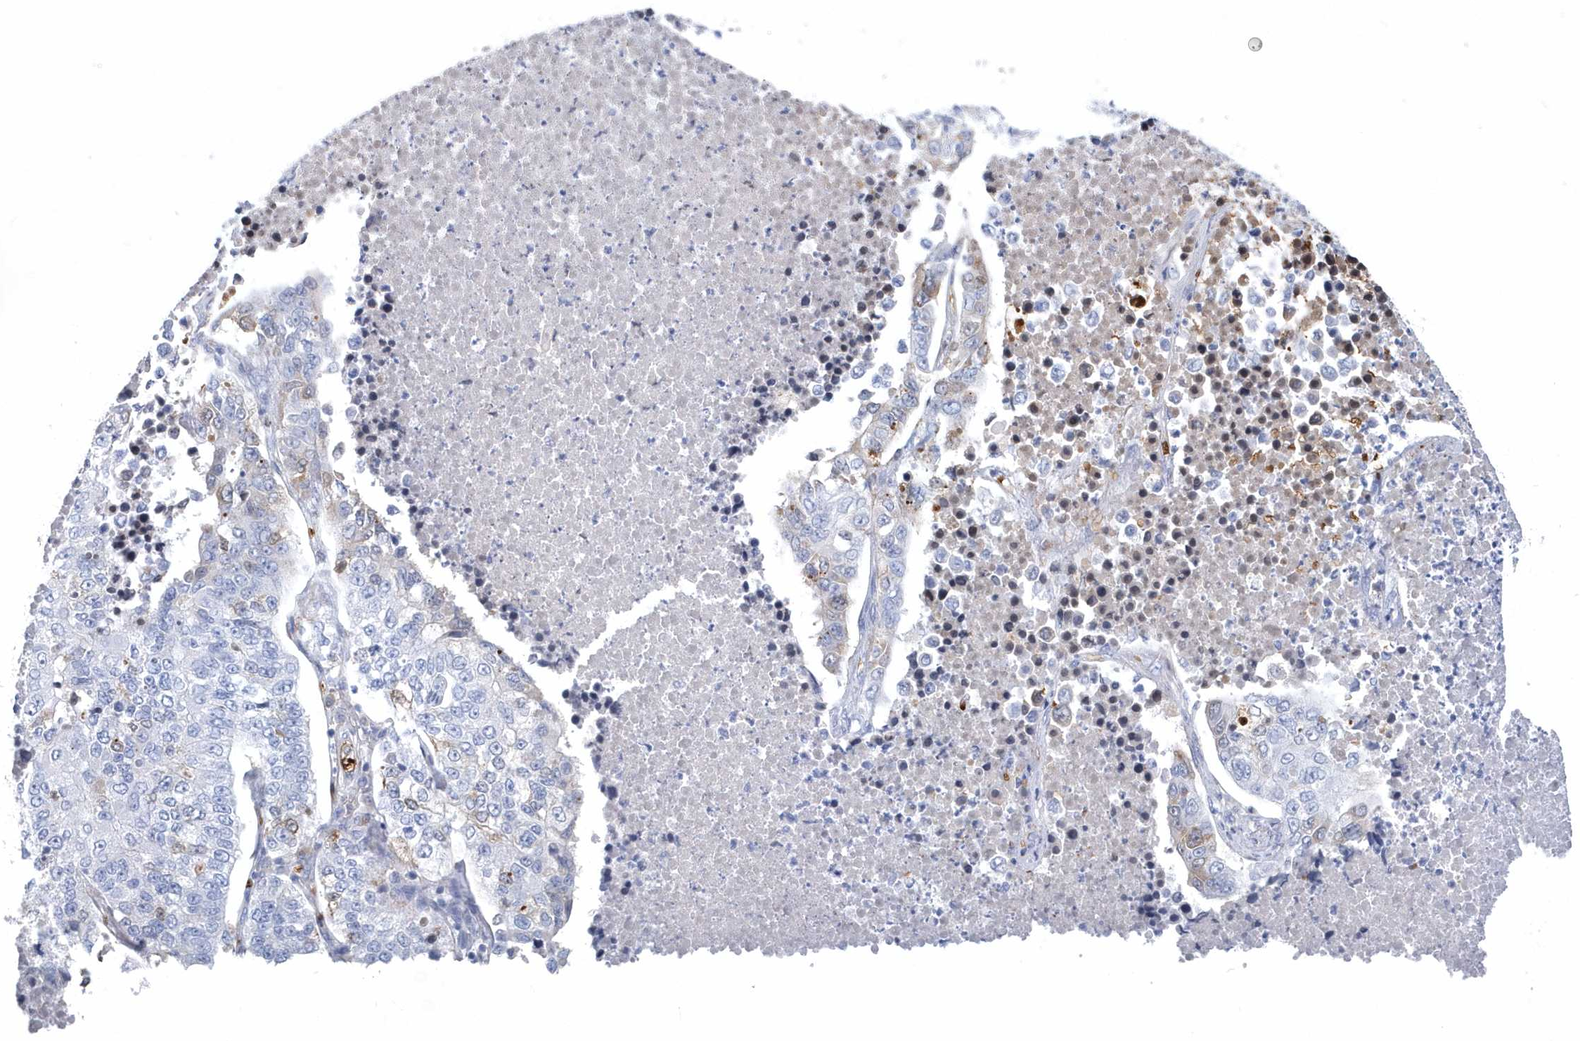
{"staining": {"intensity": "weak", "quantity": "<25%", "location": "cytoplasmic/membranous"}, "tissue": "lung cancer", "cell_type": "Tumor cells", "image_type": "cancer", "snomed": [{"axis": "morphology", "description": "Adenocarcinoma, NOS"}, {"axis": "topography", "description": "Lung"}], "caption": "Immunohistochemistry (IHC) micrograph of neoplastic tissue: human lung adenocarcinoma stained with DAB demonstrates no significant protein positivity in tumor cells.", "gene": "HBA2", "patient": {"sex": "male", "age": 49}}